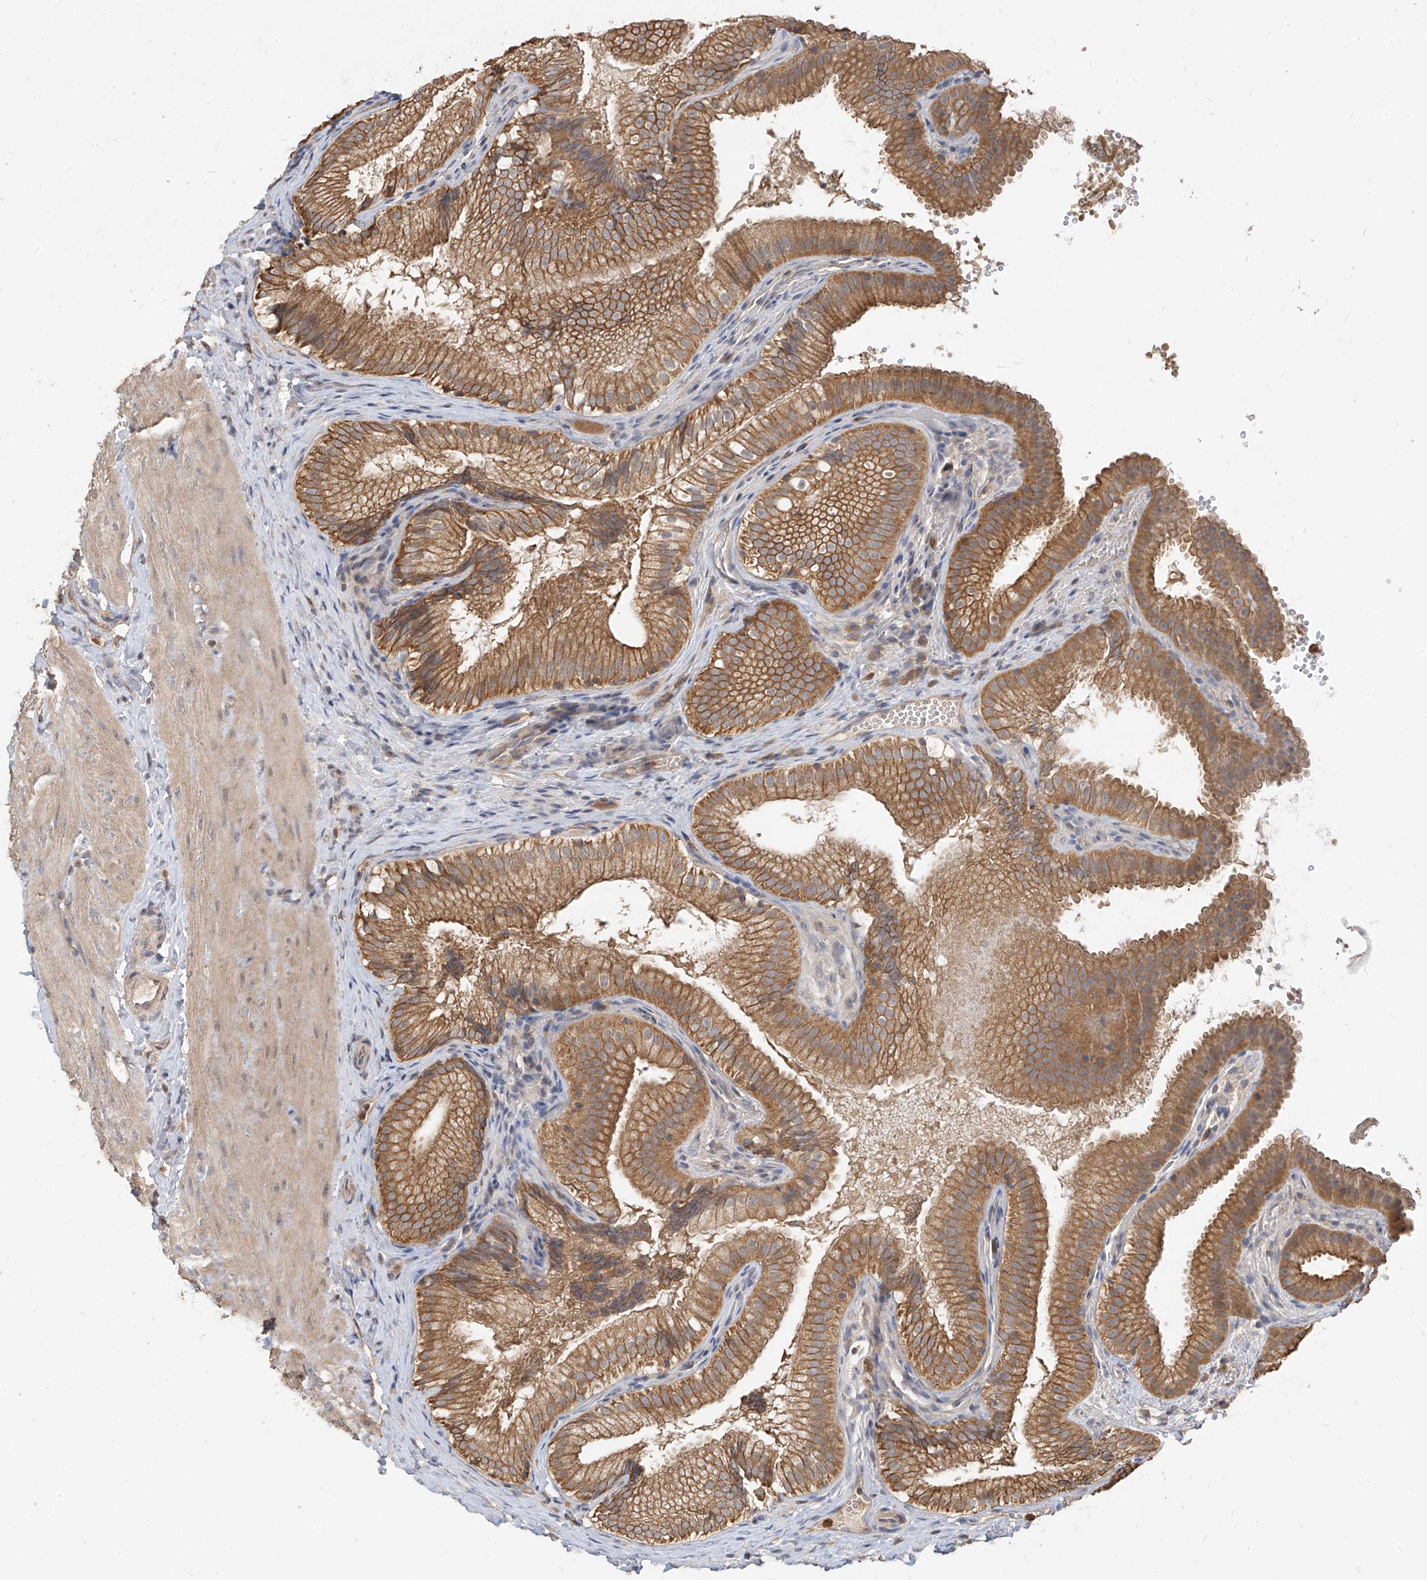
{"staining": {"intensity": "strong", "quantity": ">75%", "location": "cytoplasmic/membranous"}, "tissue": "gallbladder", "cell_type": "Glandular cells", "image_type": "normal", "snomed": [{"axis": "morphology", "description": "Normal tissue, NOS"}, {"axis": "topography", "description": "Gallbladder"}], "caption": "Immunohistochemical staining of unremarkable human gallbladder shows >75% levels of strong cytoplasmic/membranous protein expression in about >75% of glandular cells. (brown staining indicates protein expression, while blue staining denotes nuclei).", "gene": "OFD1", "patient": {"sex": "female", "age": 30}}